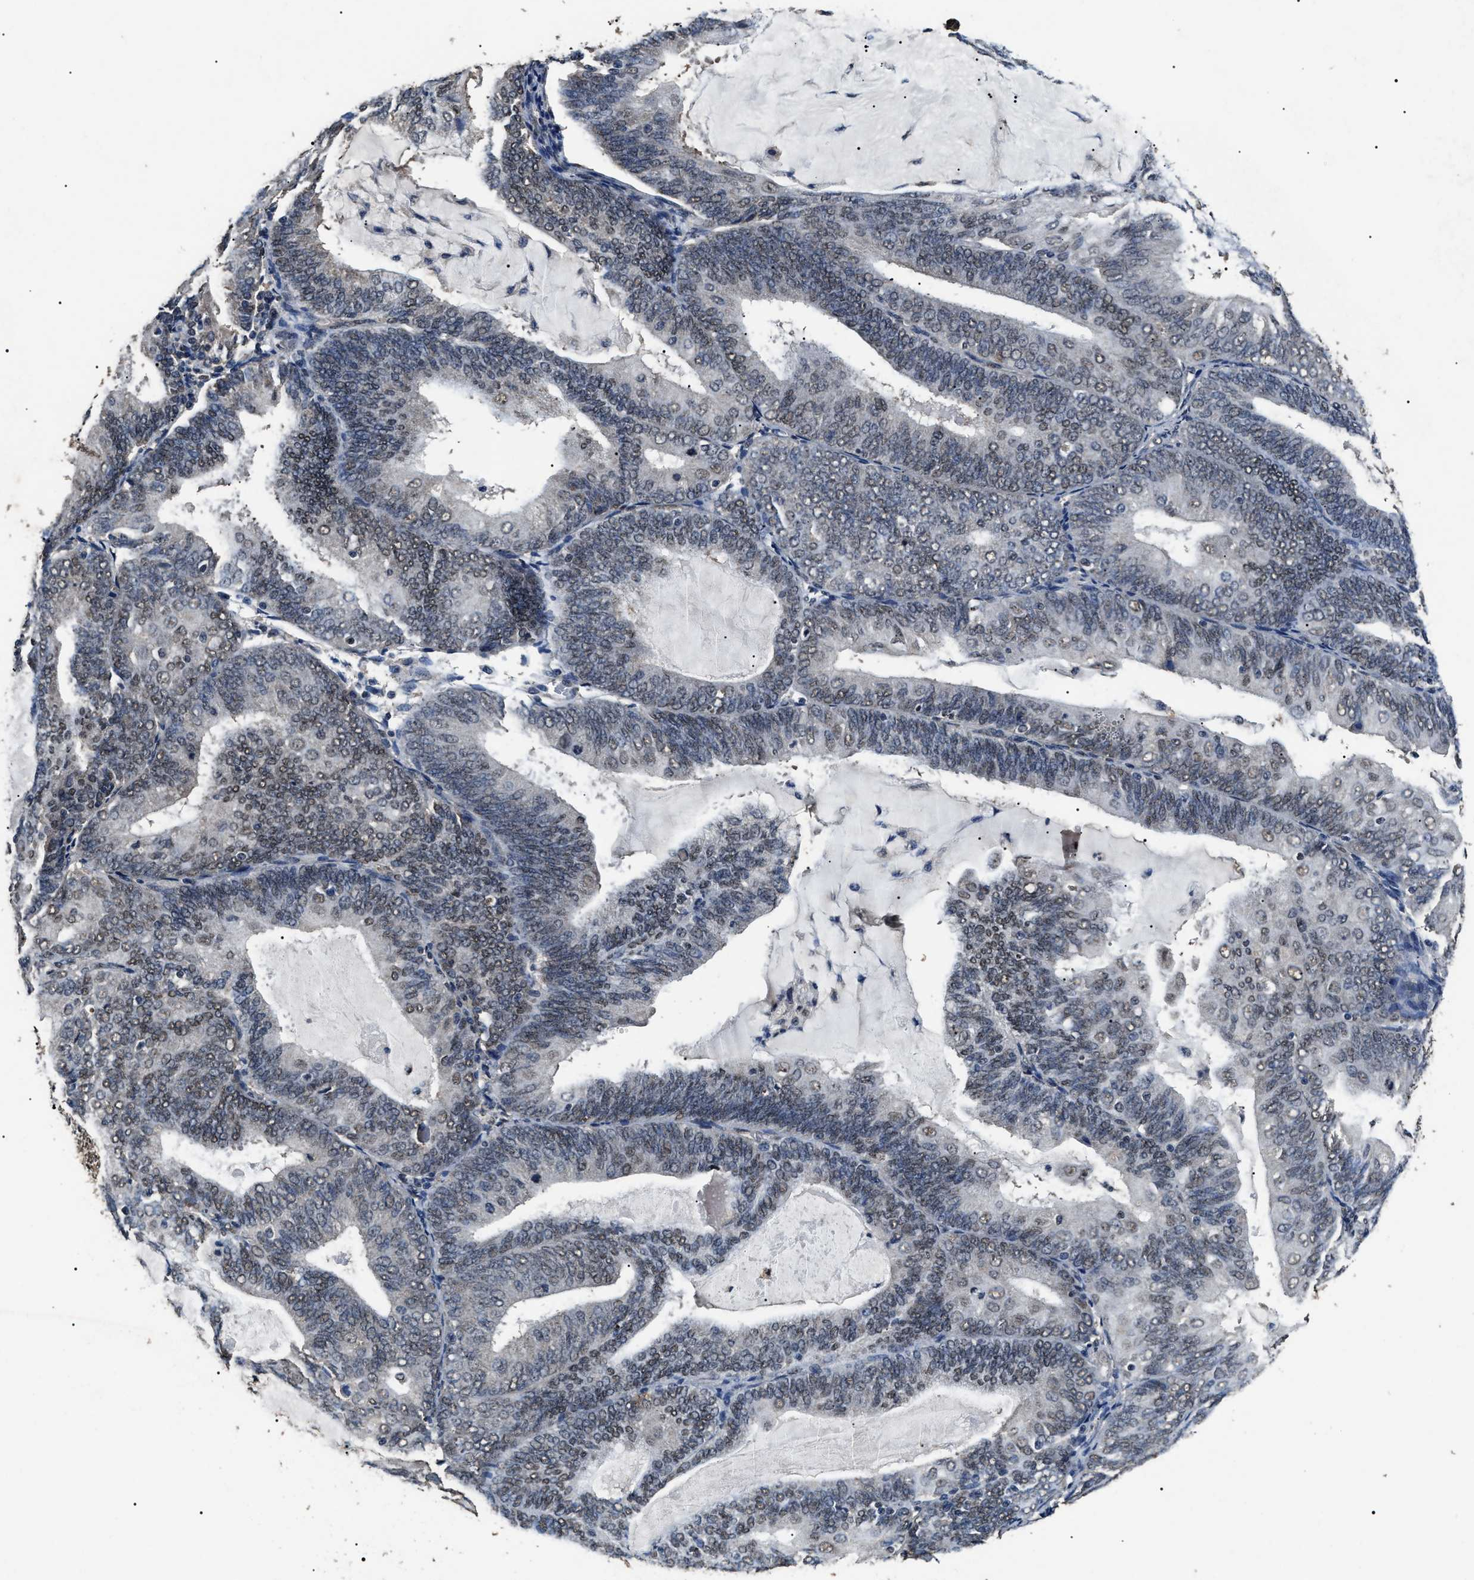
{"staining": {"intensity": "weak", "quantity": "25%-75%", "location": "nuclear"}, "tissue": "endometrial cancer", "cell_type": "Tumor cells", "image_type": "cancer", "snomed": [{"axis": "morphology", "description": "Adenocarcinoma, NOS"}, {"axis": "topography", "description": "Endometrium"}], "caption": "This photomicrograph displays endometrial cancer stained with IHC to label a protein in brown. The nuclear of tumor cells show weak positivity for the protein. Nuclei are counter-stained blue.", "gene": "ANP32E", "patient": {"sex": "female", "age": 81}}